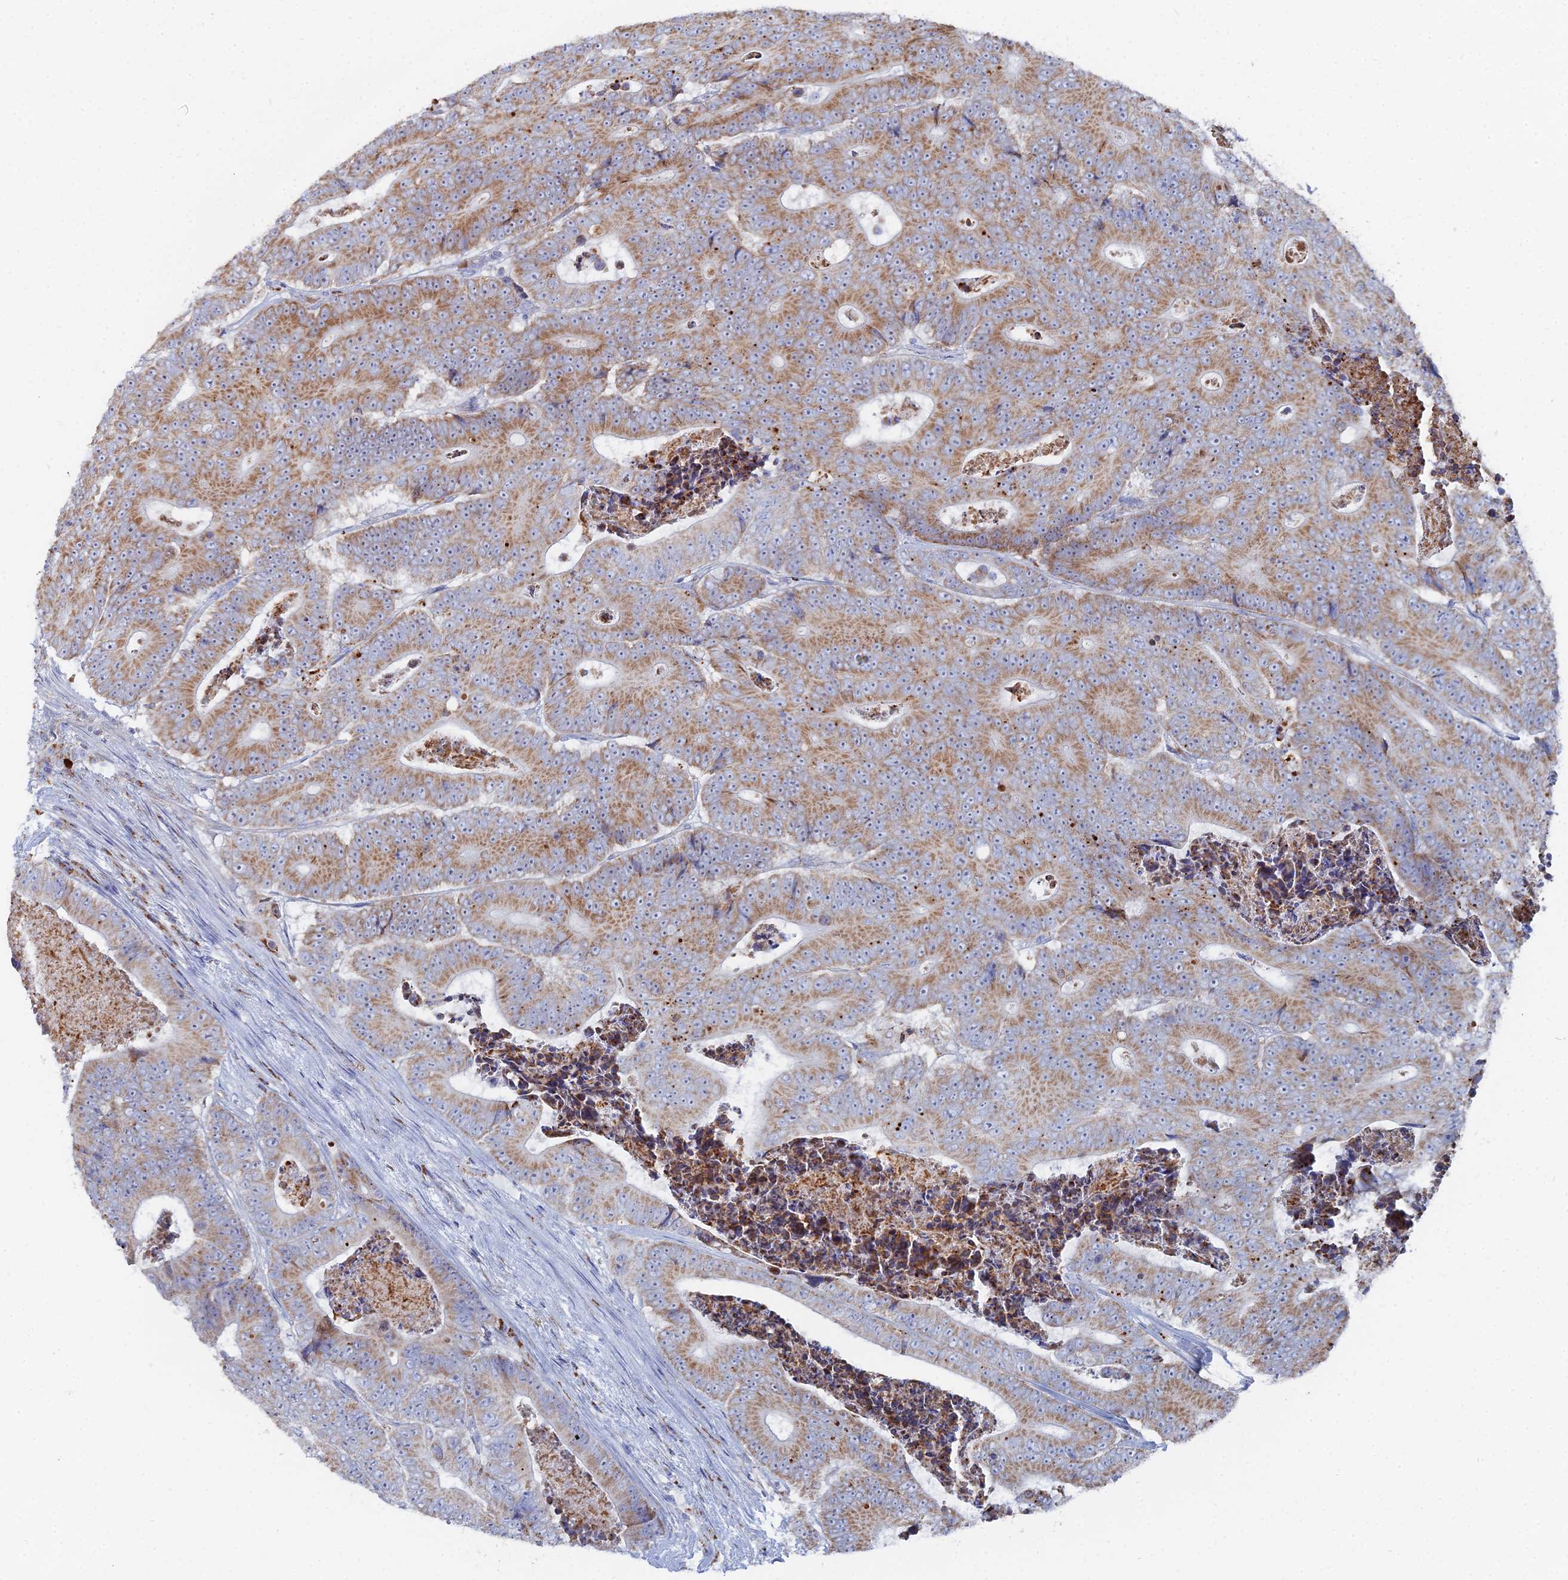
{"staining": {"intensity": "moderate", "quantity": ">75%", "location": "cytoplasmic/membranous"}, "tissue": "colorectal cancer", "cell_type": "Tumor cells", "image_type": "cancer", "snomed": [{"axis": "morphology", "description": "Adenocarcinoma, NOS"}, {"axis": "topography", "description": "Colon"}], "caption": "Moderate cytoplasmic/membranous protein positivity is present in approximately >75% of tumor cells in colorectal adenocarcinoma.", "gene": "MPC1", "patient": {"sex": "male", "age": 83}}